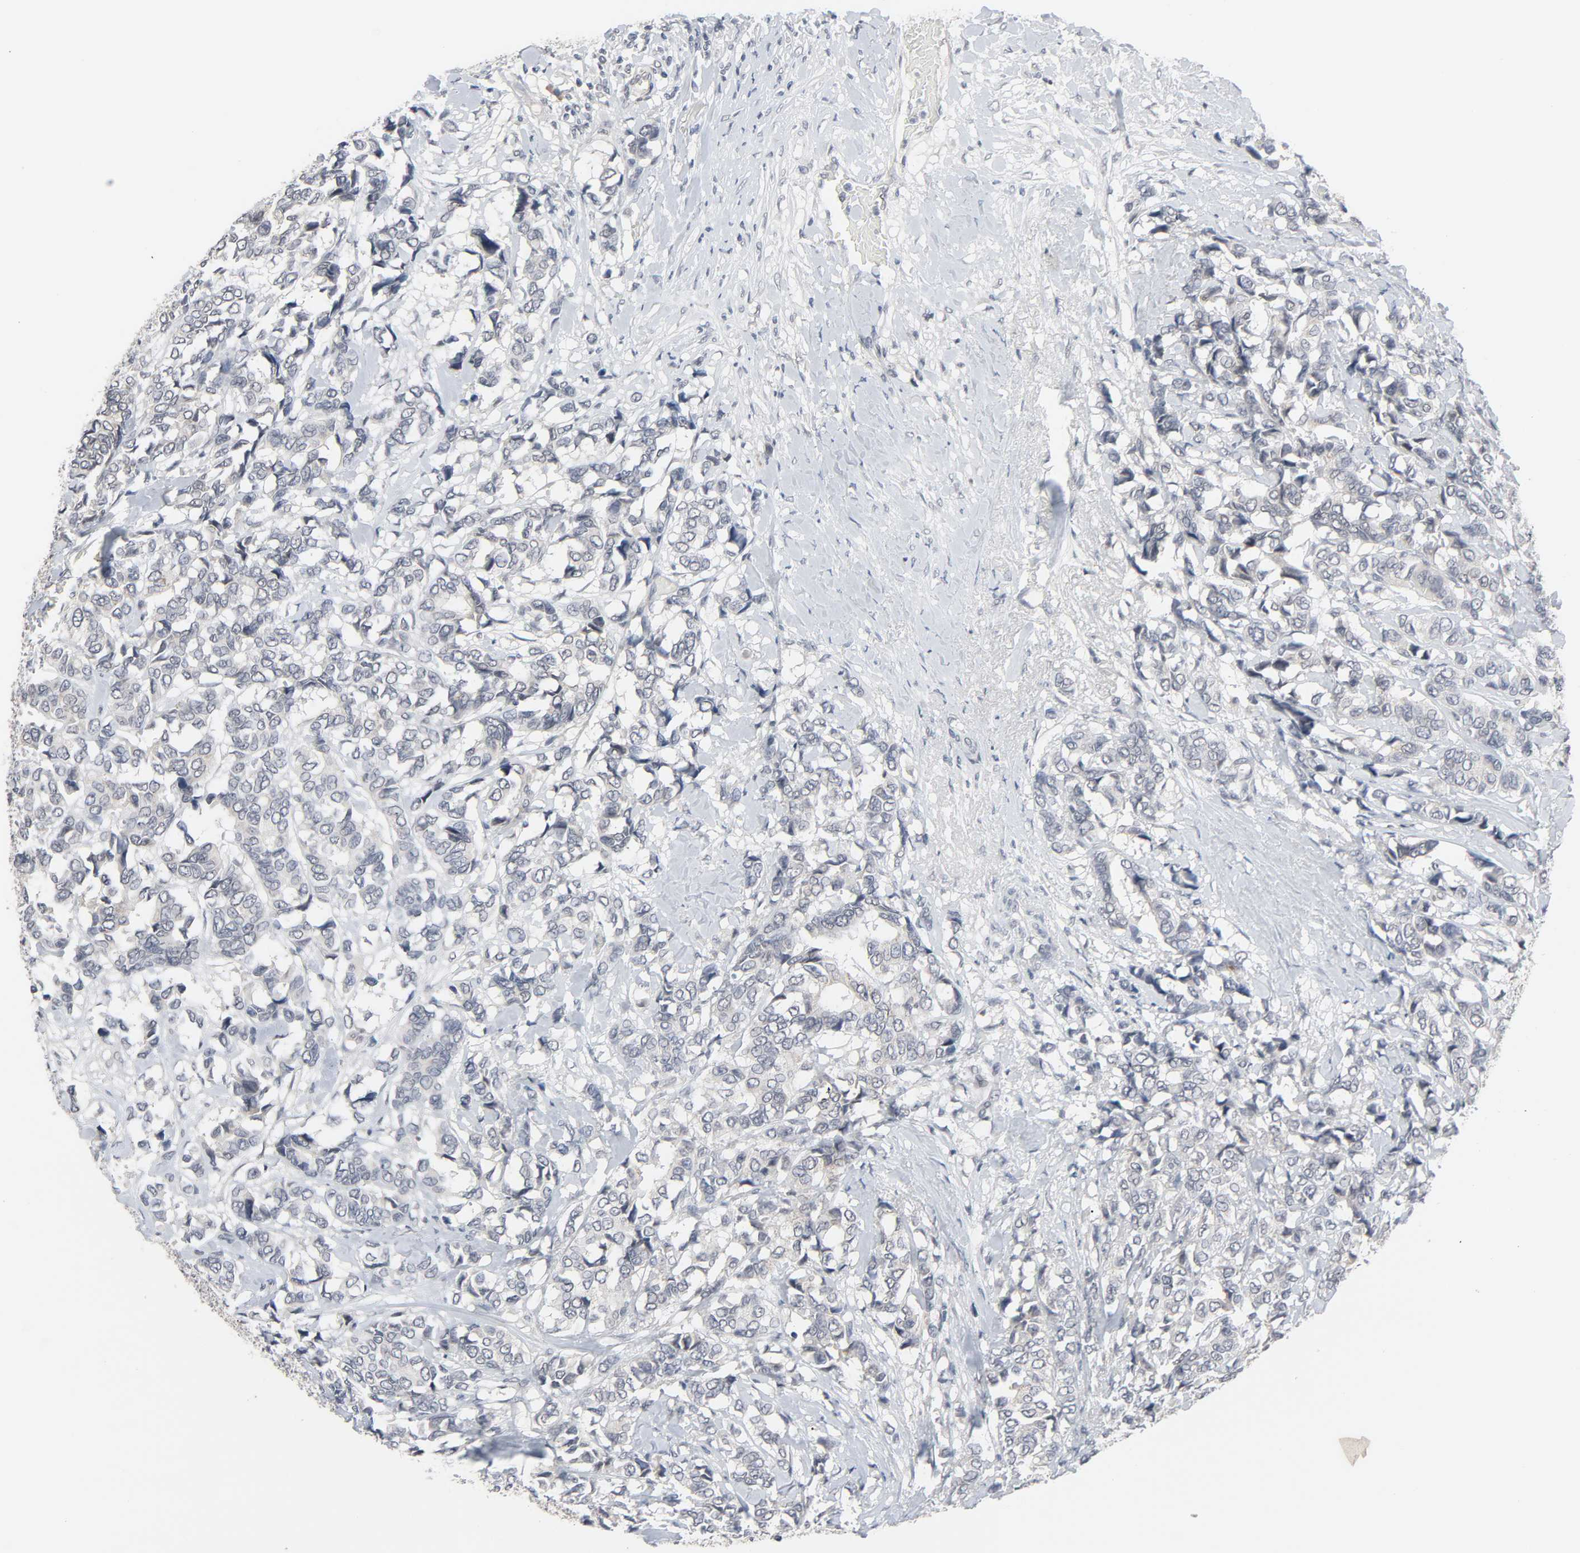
{"staining": {"intensity": "negative", "quantity": "none", "location": "none"}, "tissue": "breast cancer", "cell_type": "Tumor cells", "image_type": "cancer", "snomed": [{"axis": "morphology", "description": "Duct carcinoma"}, {"axis": "topography", "description": "Breast"}], "caption": "Immunohistochemical staining of human breast cancer demonstrates no significant staining in tumor cells.", "gene": "MT3", "patient": {"sex": "female", "age": 87}}